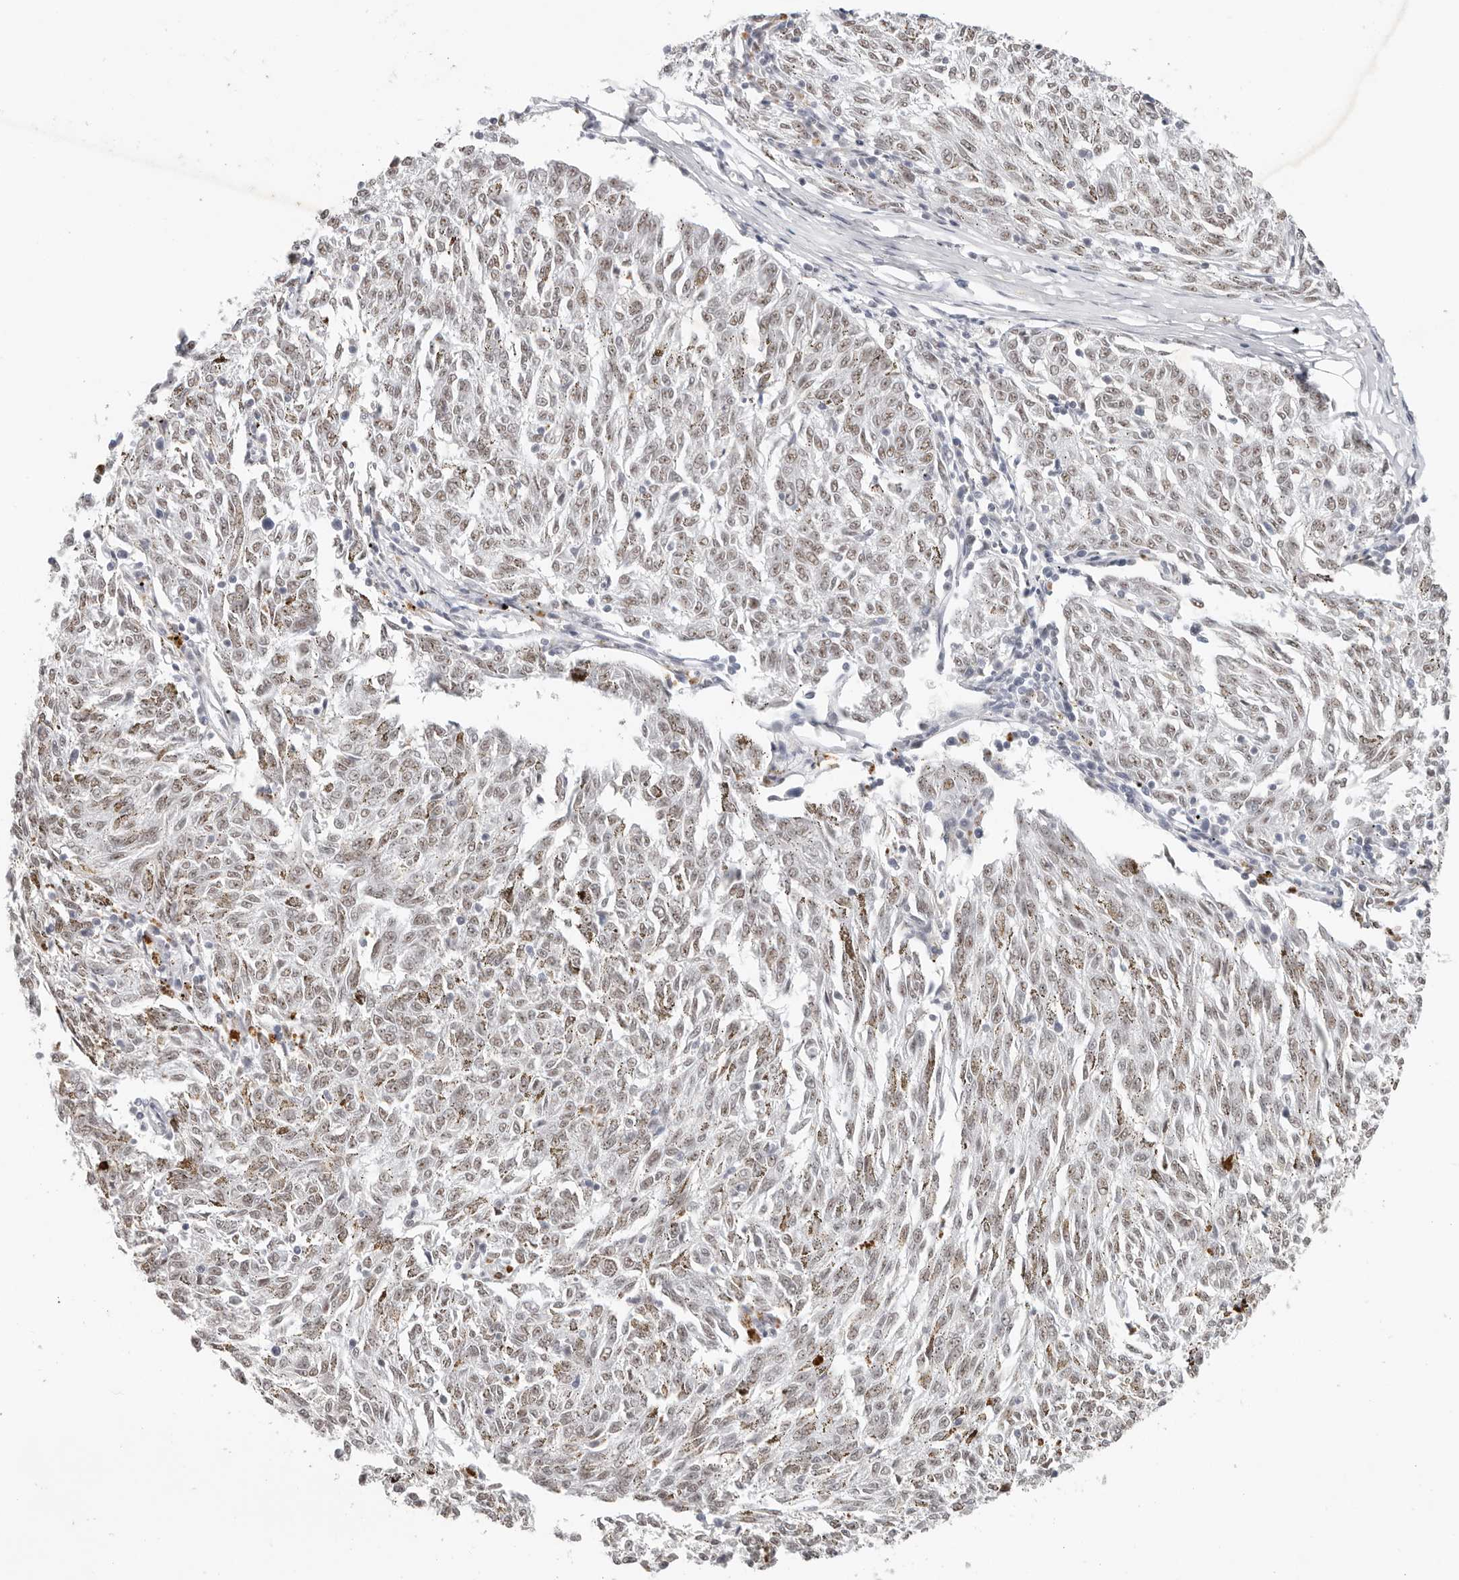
{"staining": {"intensity": "weak", "quantity": "25%-75%", "location": "nuclear"}, "tissue": "melanoma", "cell_type": "Tumor cells", "image_type": "cancer", "snomed": [{"axis": "morphology", "description": "Malignant melanoma, NOS"}, {"axis": "topography", "description": "Skin"}], "caption": "The image displays immunohistochemical staining of malignant melanoma. There is weak nuclear expression is present in about 25%-75% of tumor cells. The protein of interest is shown in brown color, while the nuclei are stained blue.", "gene": "LARP7", "patient": {"sex": "female", "age": 72}}